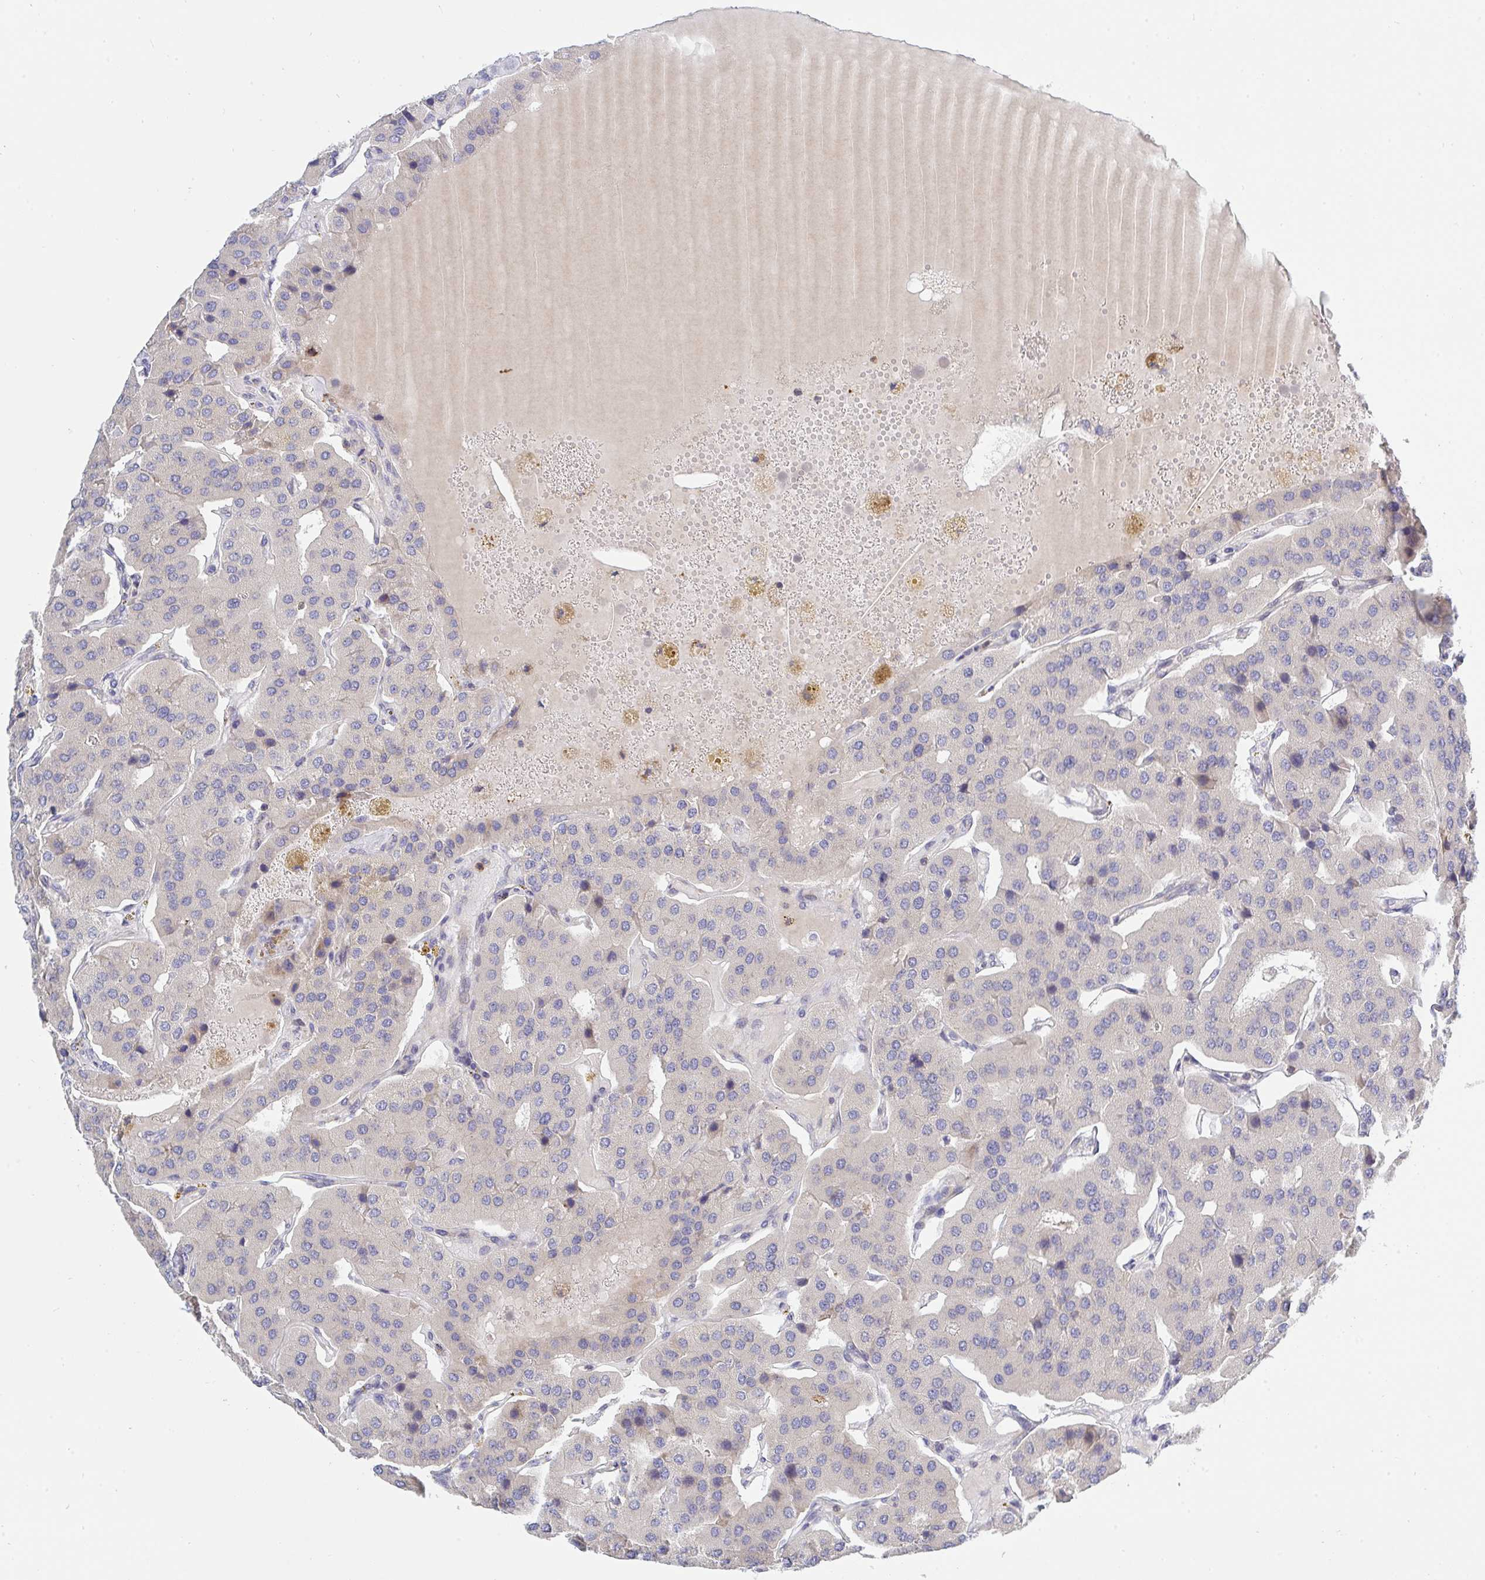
{"staining": {"intensity": "negative", "quantity": "none", "location": "none"}, "tissue": "parathyroid gland", "cell_type": "Glandular cells", "image_type": "normal", "snomed": [{"axis": "morphology", "description": "Normal tissue, NOS"}, {"axis": "morphology", "description": "Adenoma, NOS"}, {"axis": "topography", "description": "Parathyroid gland"}], "caption": "This histopathology image is of normal parathyroid gland stained with immunohistochemistry (IHC) to label a protein in brown with the nuclei are counter-stained blue. There is no staining in glandular cells.", "gene": "FRMD3", "patient": {"sex": "female", "age": 86}}